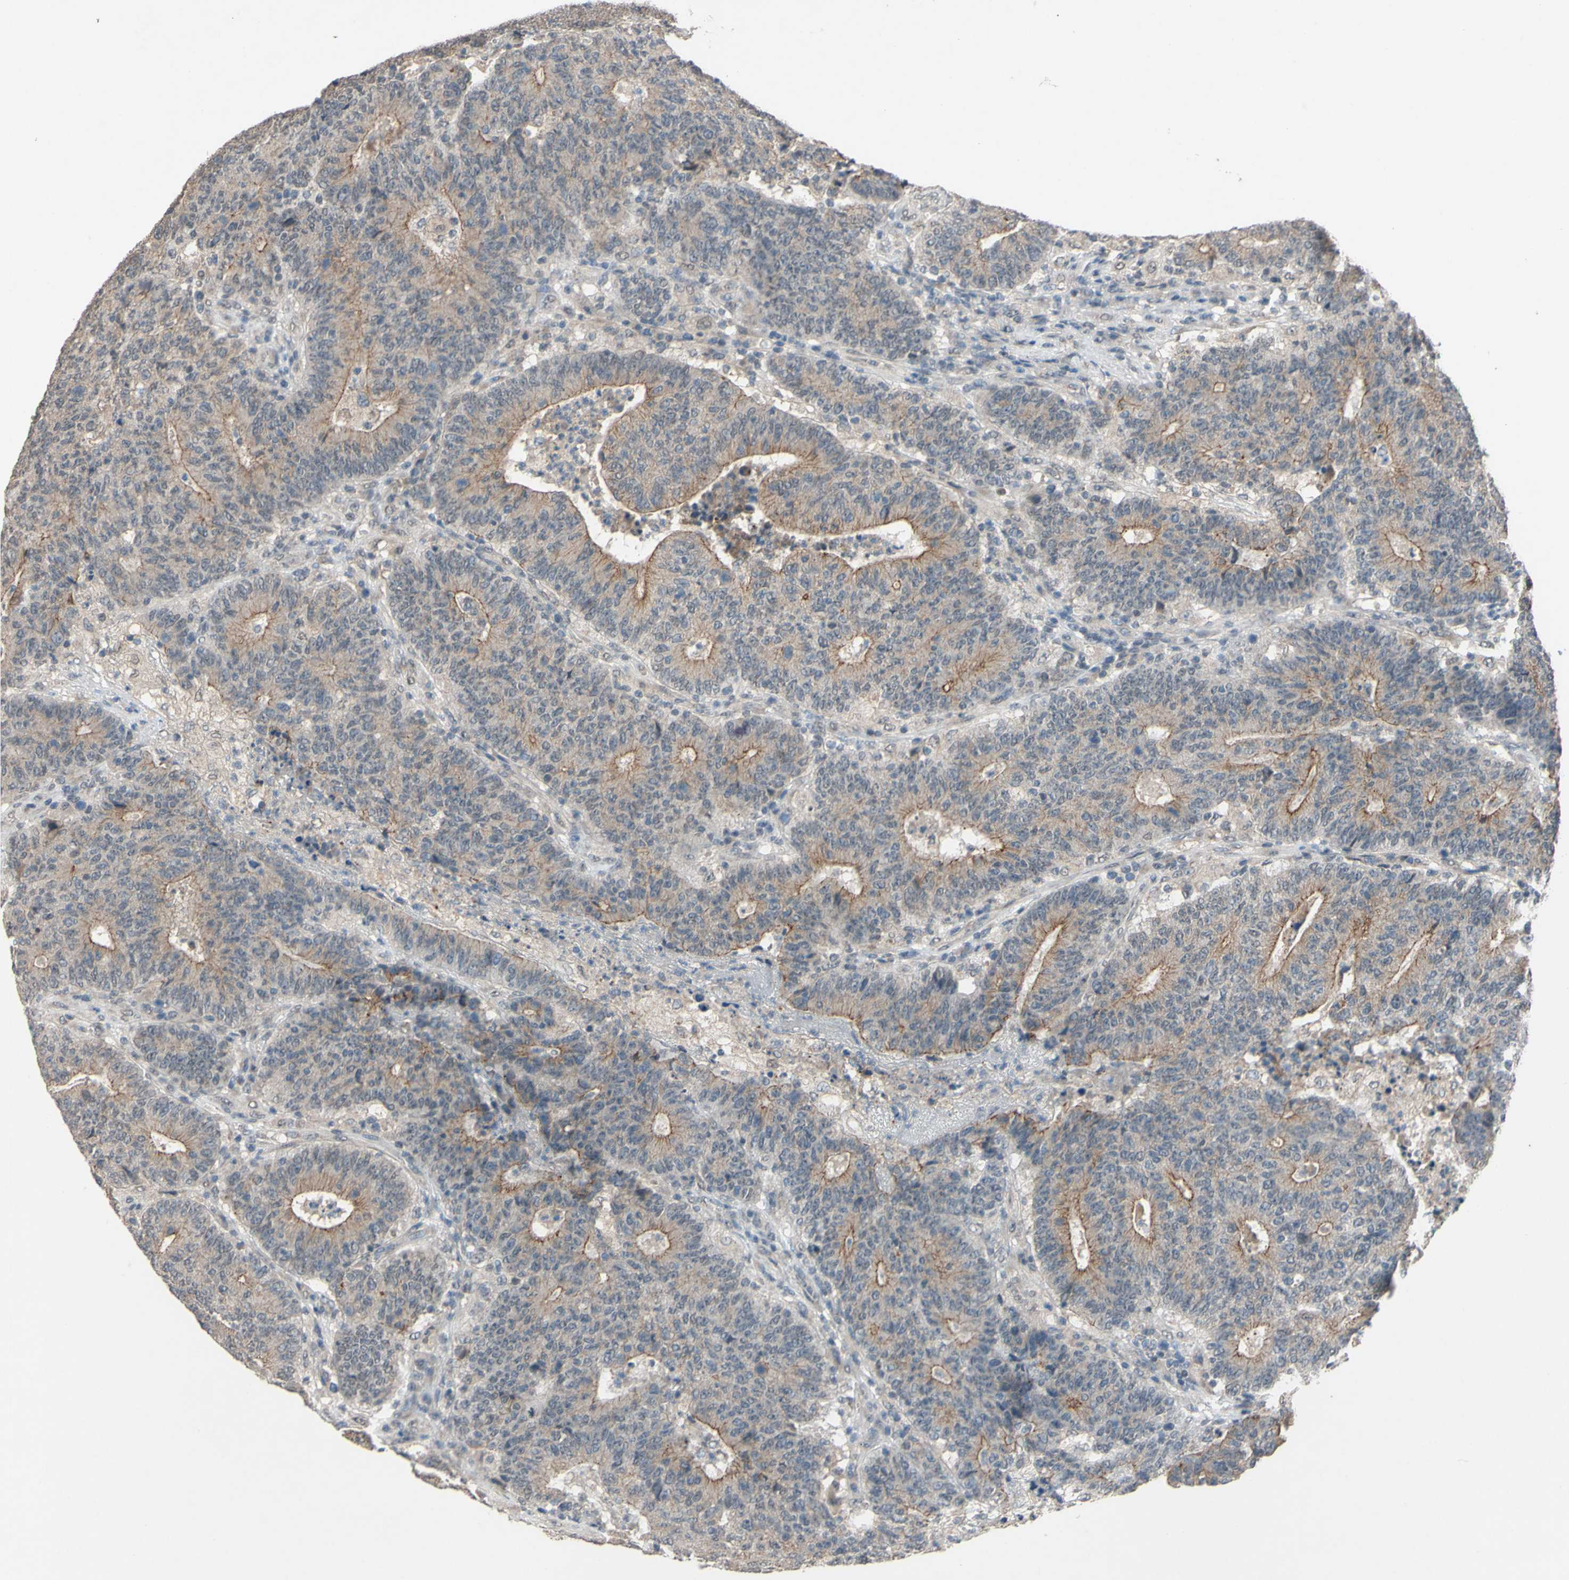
{"staining": {"intensity": "moderate", "quantity": ">75%", "location": "cytoplasmic/membranous"}, "tissue": "colorectal cancer", "cell_type": "Tumor cells", "image_type": "cancer", "snomed": [{"axis": "morphology", "description": "Normal tissue, NOS"}, {"axis": "morphology", "description": "Adenocarcinoma, NOS"}, {"axis": "topography", "description": "Colon"}], "caption": "Colorectal cancer (adenocarcinoma) stained with immunohistochemistry (IHC) reveals moderate cytoplasmic/membranous expression in approximately >75% of tumor cells. The staining was performed using DAB, with brown indicating positive protein expression. Nuclei are stained blue with hematoxylin.", "gene": "CDCP1", "patient": {"sex": "female", "age": 75}}